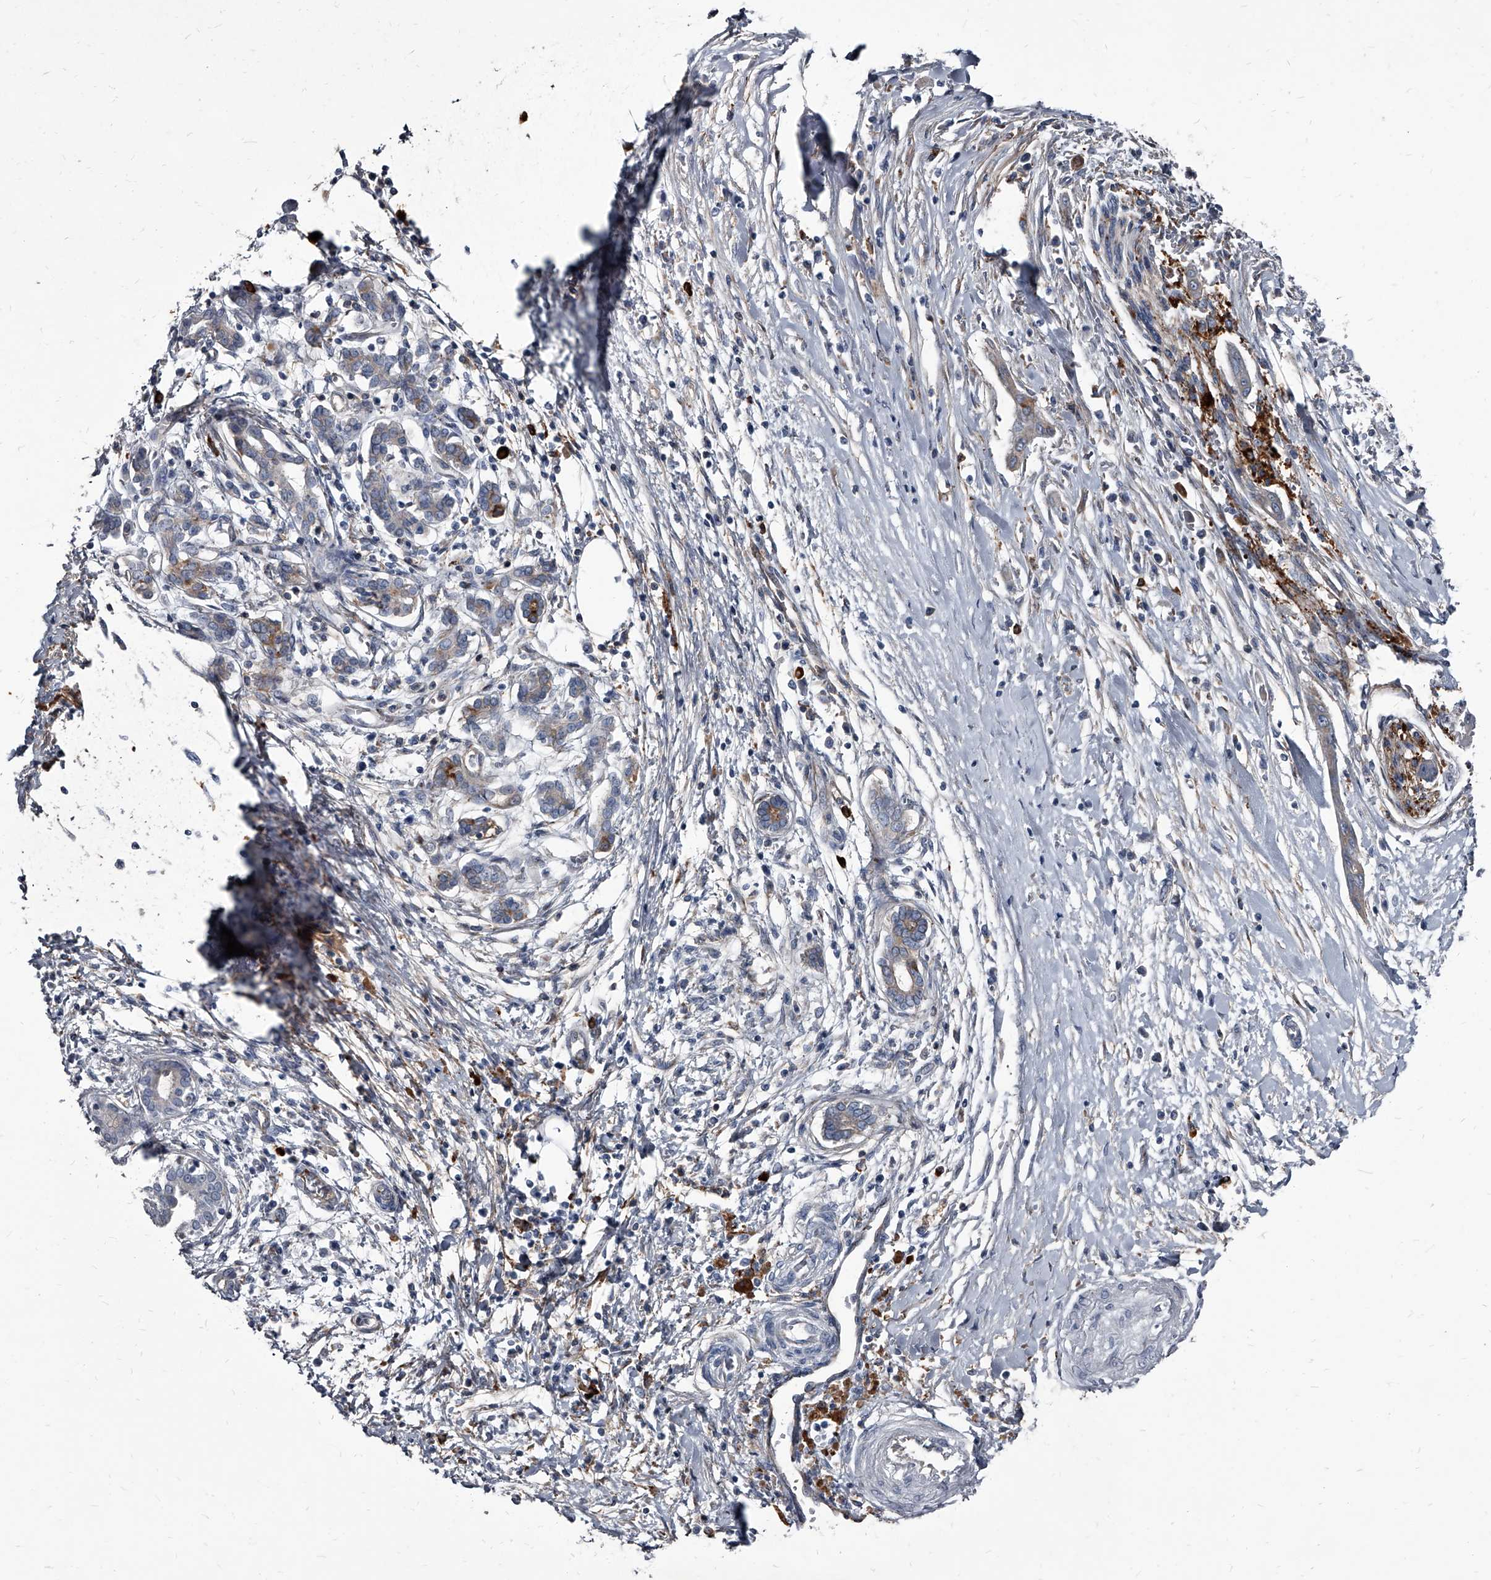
{"staining": {"intensity": "weak", "quantity": "<25%", "location": "cytoplasmic/membranous"}, "tissue": "pancreatic cancer", "cell_type": "Tumor cells", "image_type": "cancer", "snomed": [{"axis": "morphology", "description": "Adenocarcinoma, NOS"}, {"axis": "topography", "description": "Pancreas"}], "caption": "Histopathology image shows no significant protein positivity in tumor cells of pancreatic adenocarcinoma.", "gene": "PGLYRP3", "patient": {"sex": "male", "age": 58}}